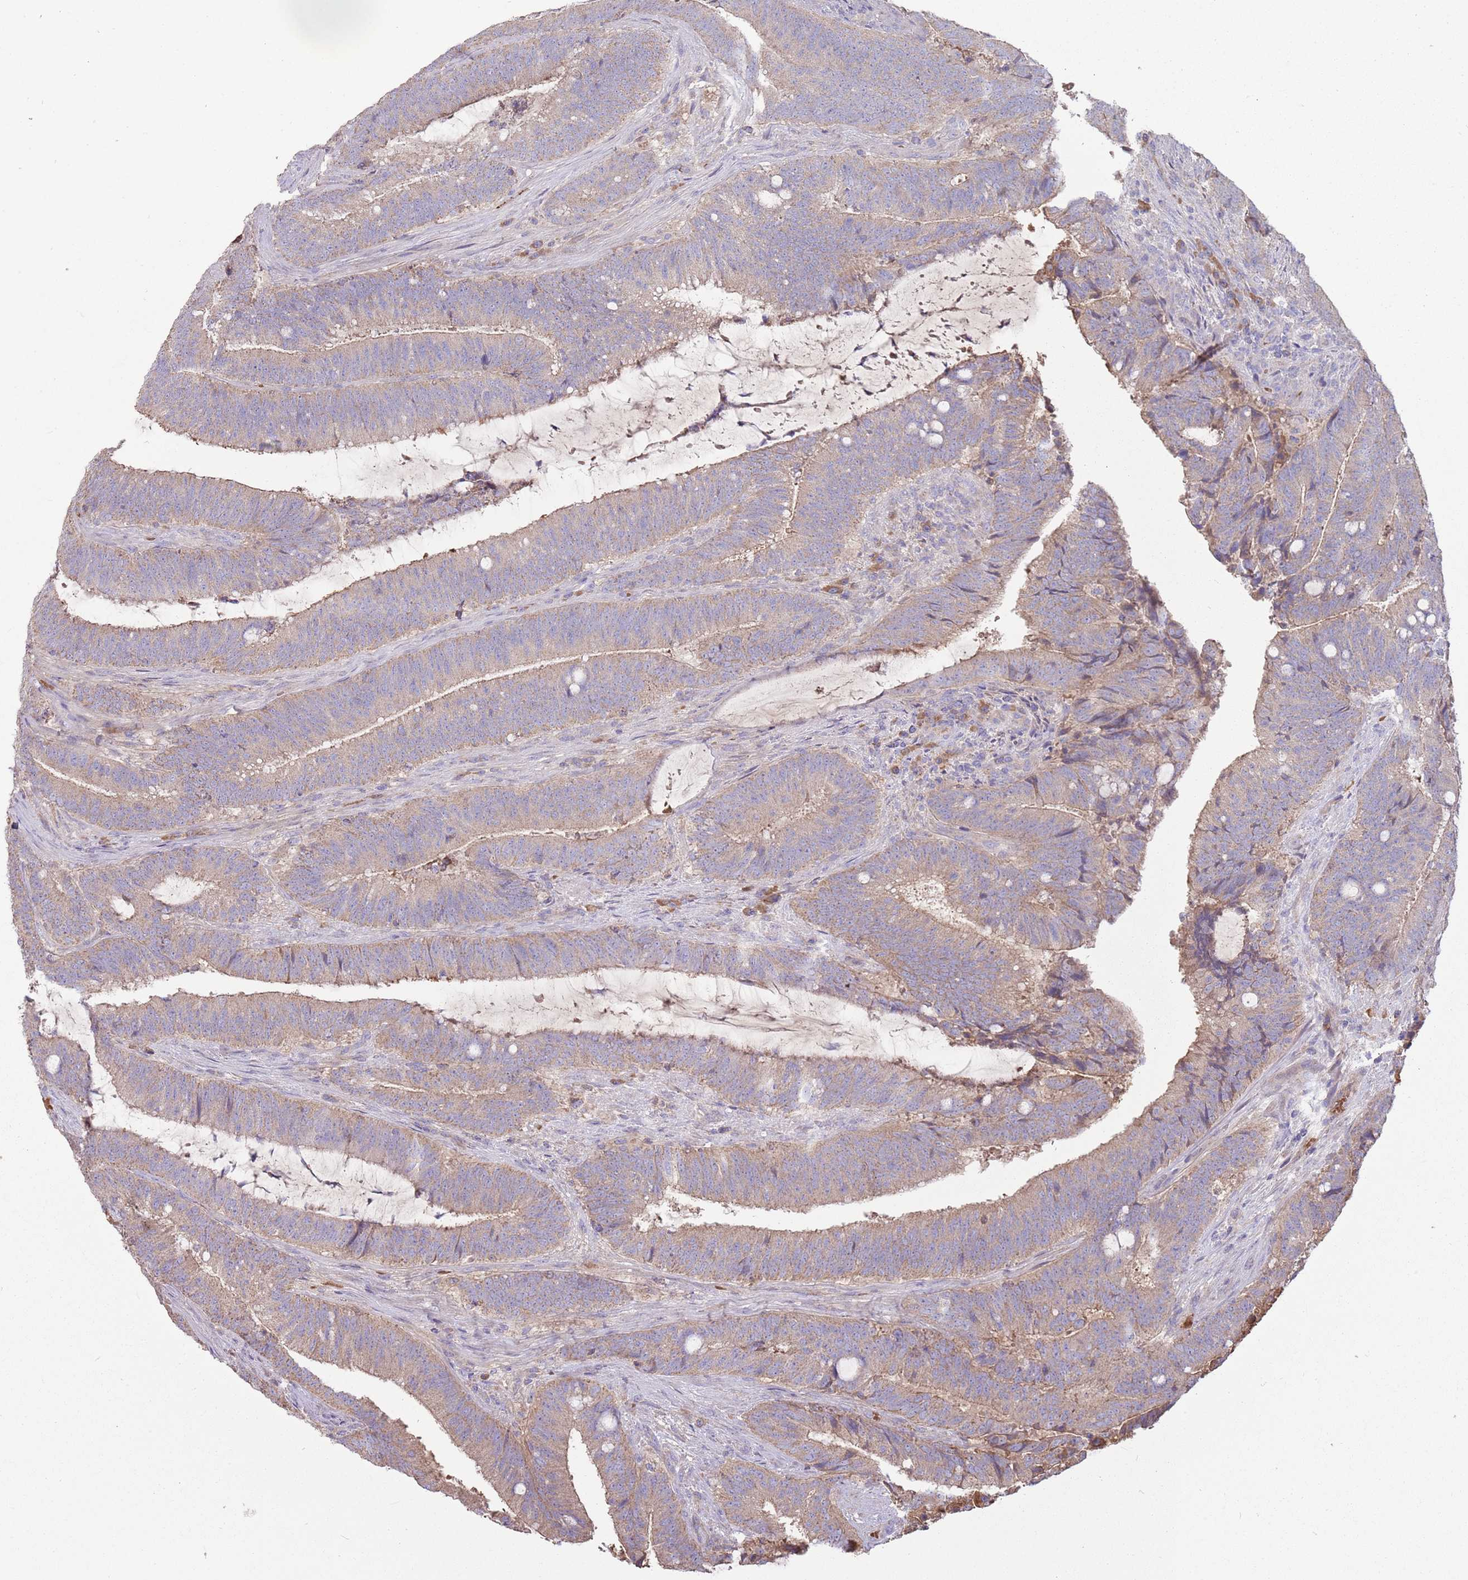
{"staining": {"intensity": "weak", "quantity": ">75%", "location": "cytoplasmic/membranous"}, "tissue": "colorectal cancer", "cell_type": "Tumor cells", "image_type": "cancer", "snomed": [{"axis": "morphology", "description": "Adenocarcinoma, NOS"}, {"axis": "topography", "description": "Colon"}], "caption": "Protein positivity by immunohistochemistry reveals weak cytoplasmic/membranous expression in approximately >75% of tumor cells in adenocarcinoma (colorectal). (brown staining indicates protein expression, while blue staining denotes nuclei).", "gene": "TRMO", "patient": {"sex": "female", "age": 43}}